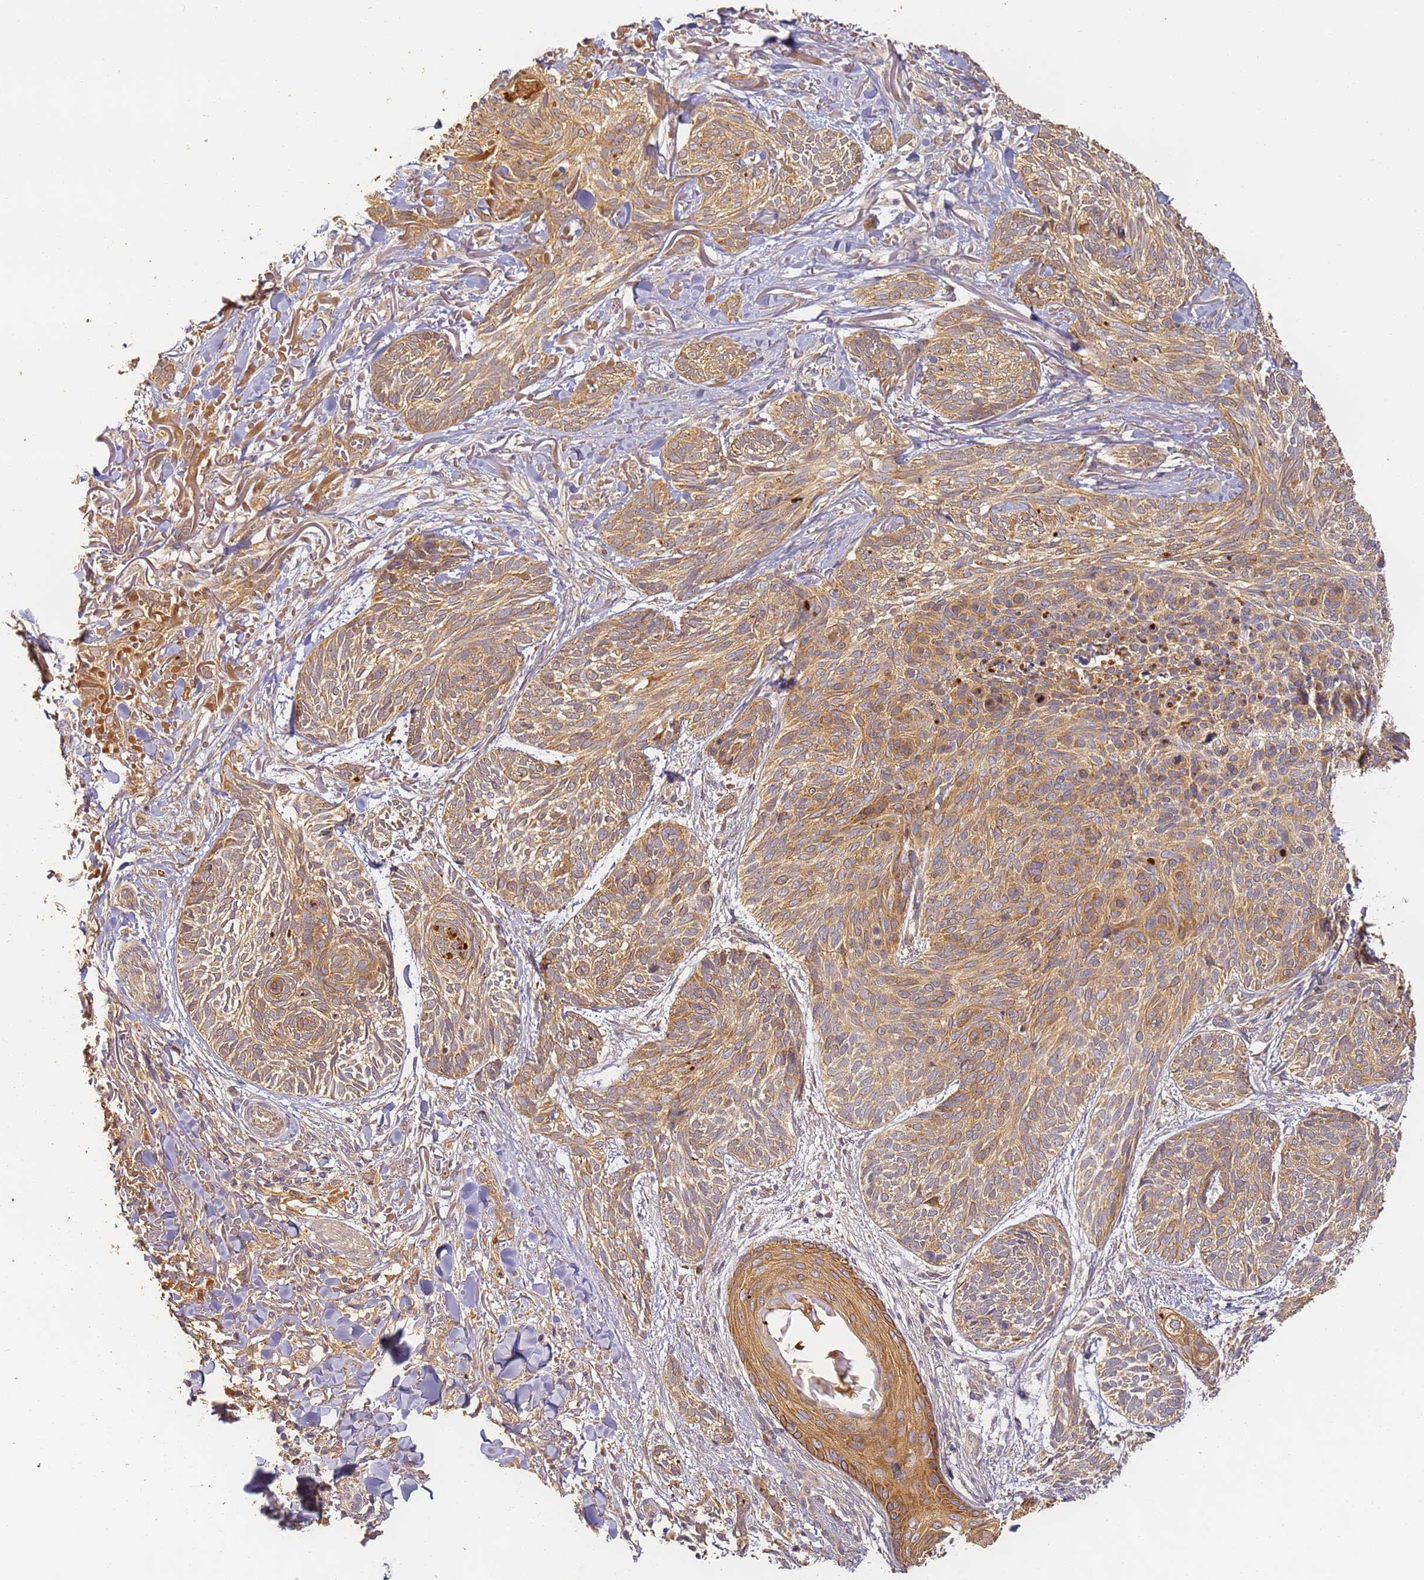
{"staining": {"intensity": "moderate", "quantity": ">75%", "location": "cytoplasmic/membranous"}, "tissue": "skin cancer", "cell_type": "Tumor cells", "image_type": "cancer", "snomed": [{"axis": "morphology", "description": "Normal tissue, NOS"}, {"axis": "morphology", "description": "Basal cell carcinoma"}, {"axis": "topography", "description": "Skin"}], "caption": "Skin cancer tissue demonstrates moderate cytoplasmic/membranous positivity in approximately >75% of tumor cells (Stains: DAB (3,3'-diaminobenzidine) in brown, nuclei in blue, Microscopy: brightfield microscopy at high magnification).", "gene": "TIGAR", "patient": {"sex": "male", "age": 66}}